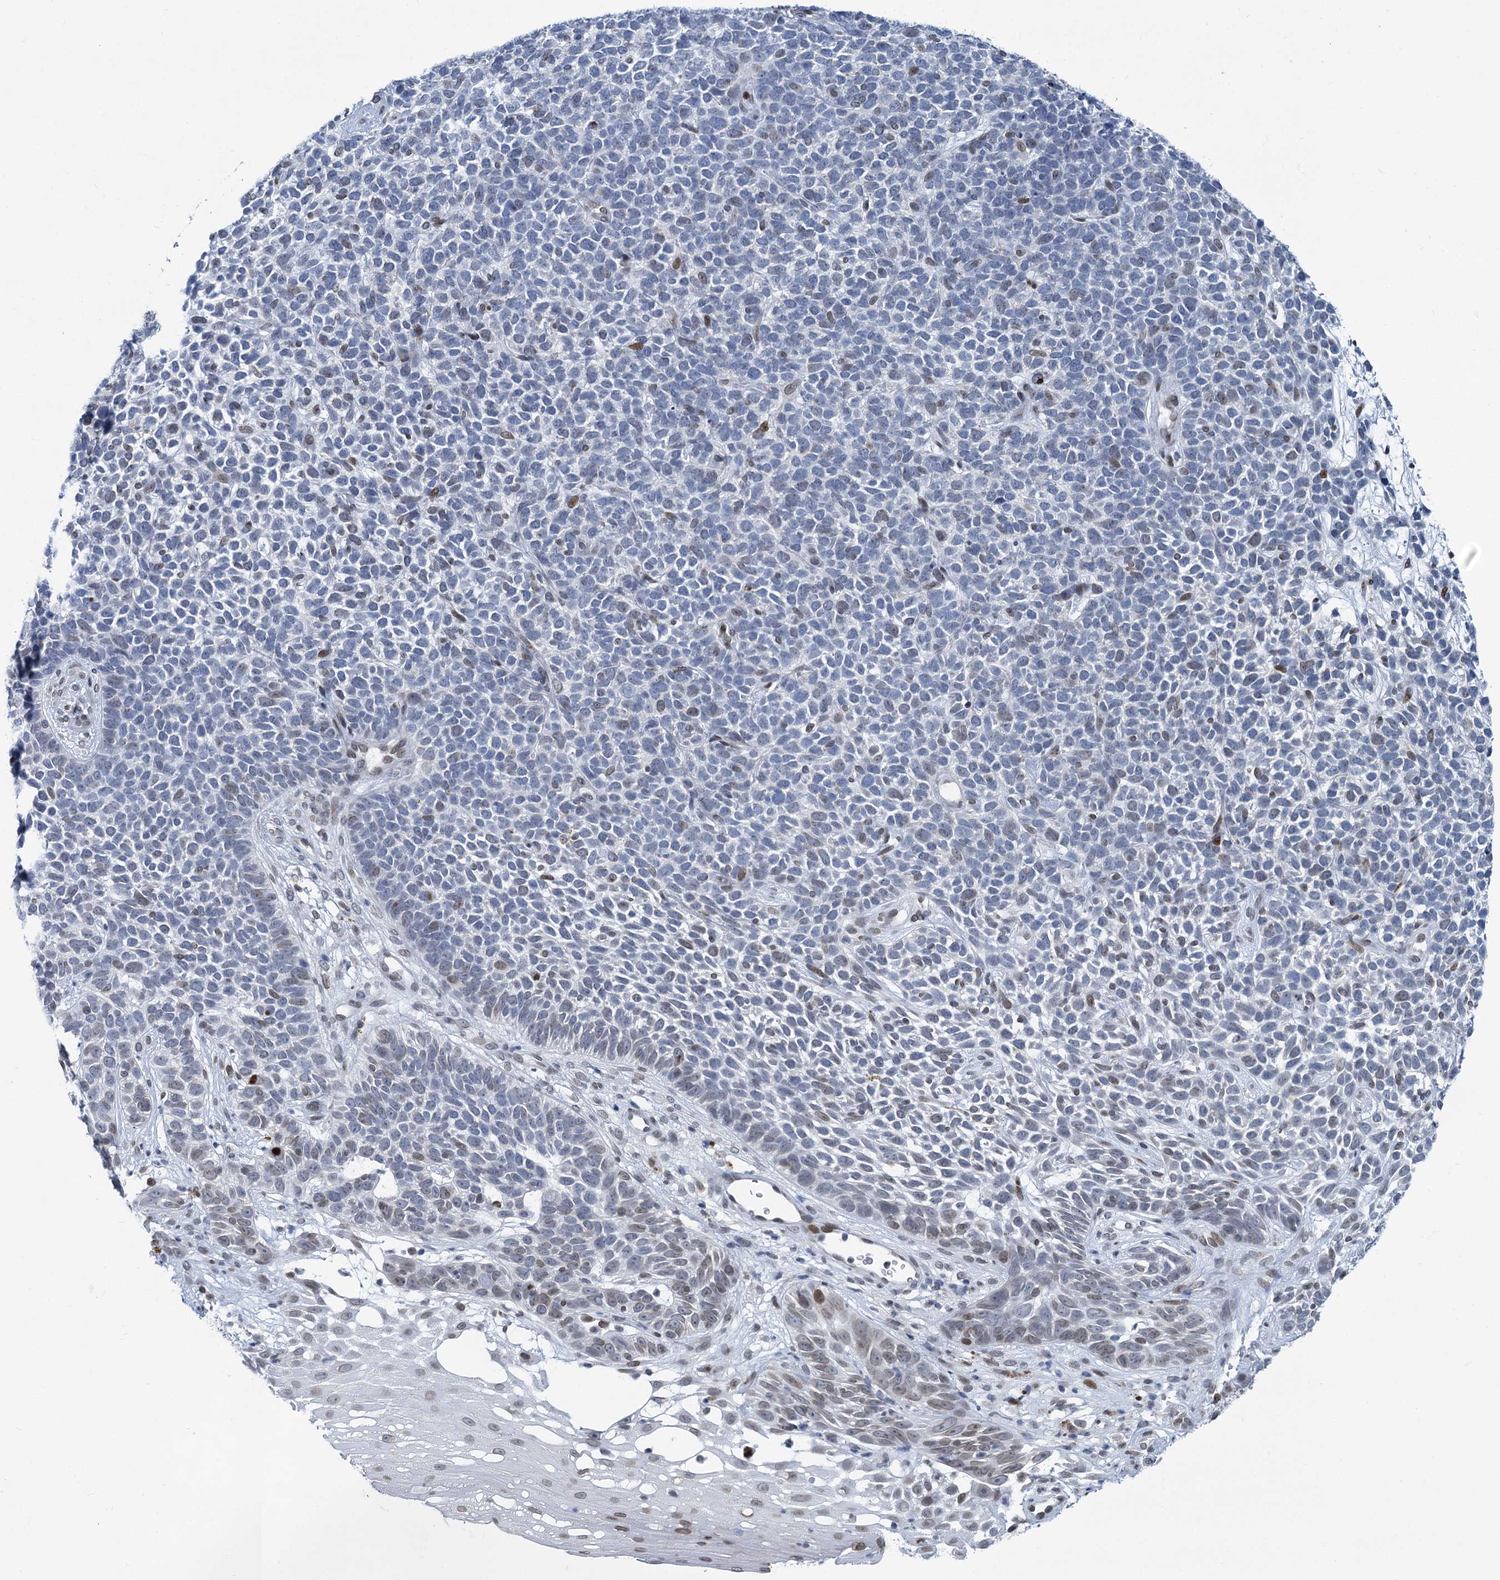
{"staining": {"intensity": "weak", "quantity": "<25%", "location": "nuclear"}, "tissue": "skin cancer", "cell_type": "Tumor cells", "image_type": "cancer", "snomed": [{"axis": "morphology", "description": "Basal cell carcinoma"}, {"axis": "topography", "description": "Skin"}], "caption": "High magnification brightfield microscopy of skin cancer stained with DAB (brown) and counterstained with hematoxylin (blue): tumor cells show no significant positivity.", "gene": "PRSS35", "patient": {"sex": "female", "age": 84}}